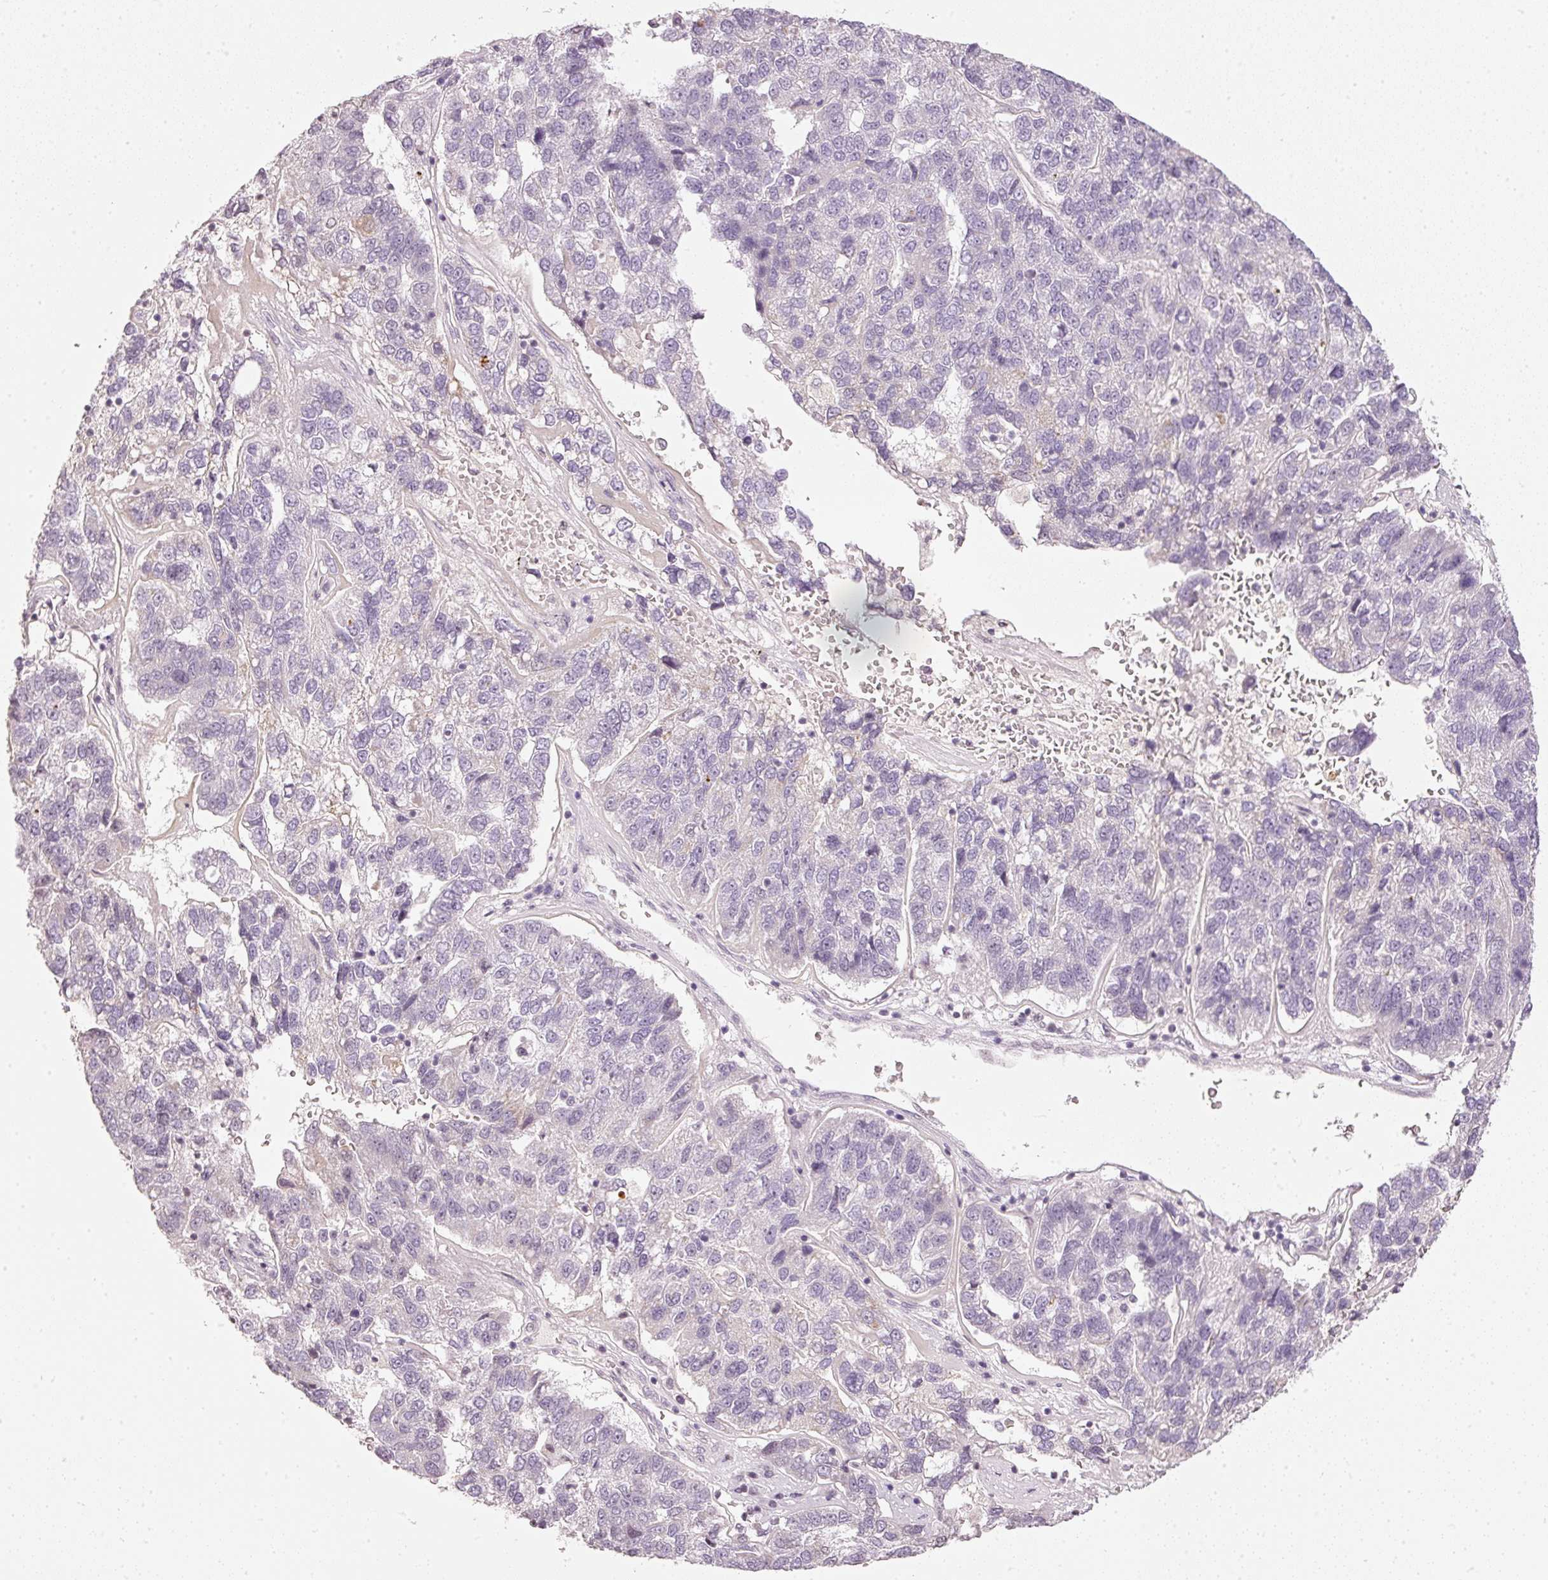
{"staining": {"intensity": "negative", "quantity": "none", "location": "none"}, "tissue": "pancreatic cancer", "cell_type": "Tumor cells", "image_type": "cancer", "snomed": [{"axis": "morphology", "description": "Adenocarcinoma, NOS"}, {"axis": "topography", "description": "Pancreas"}], "caption": "High power microscopy image of an immunohistochemistry photomicrograph of pancreatic cancer (adenocarcinoma), revealing no significant expression in tumor cells.", "gene": "NRDE2", "patient": {"sex": "female", "age": 61}}